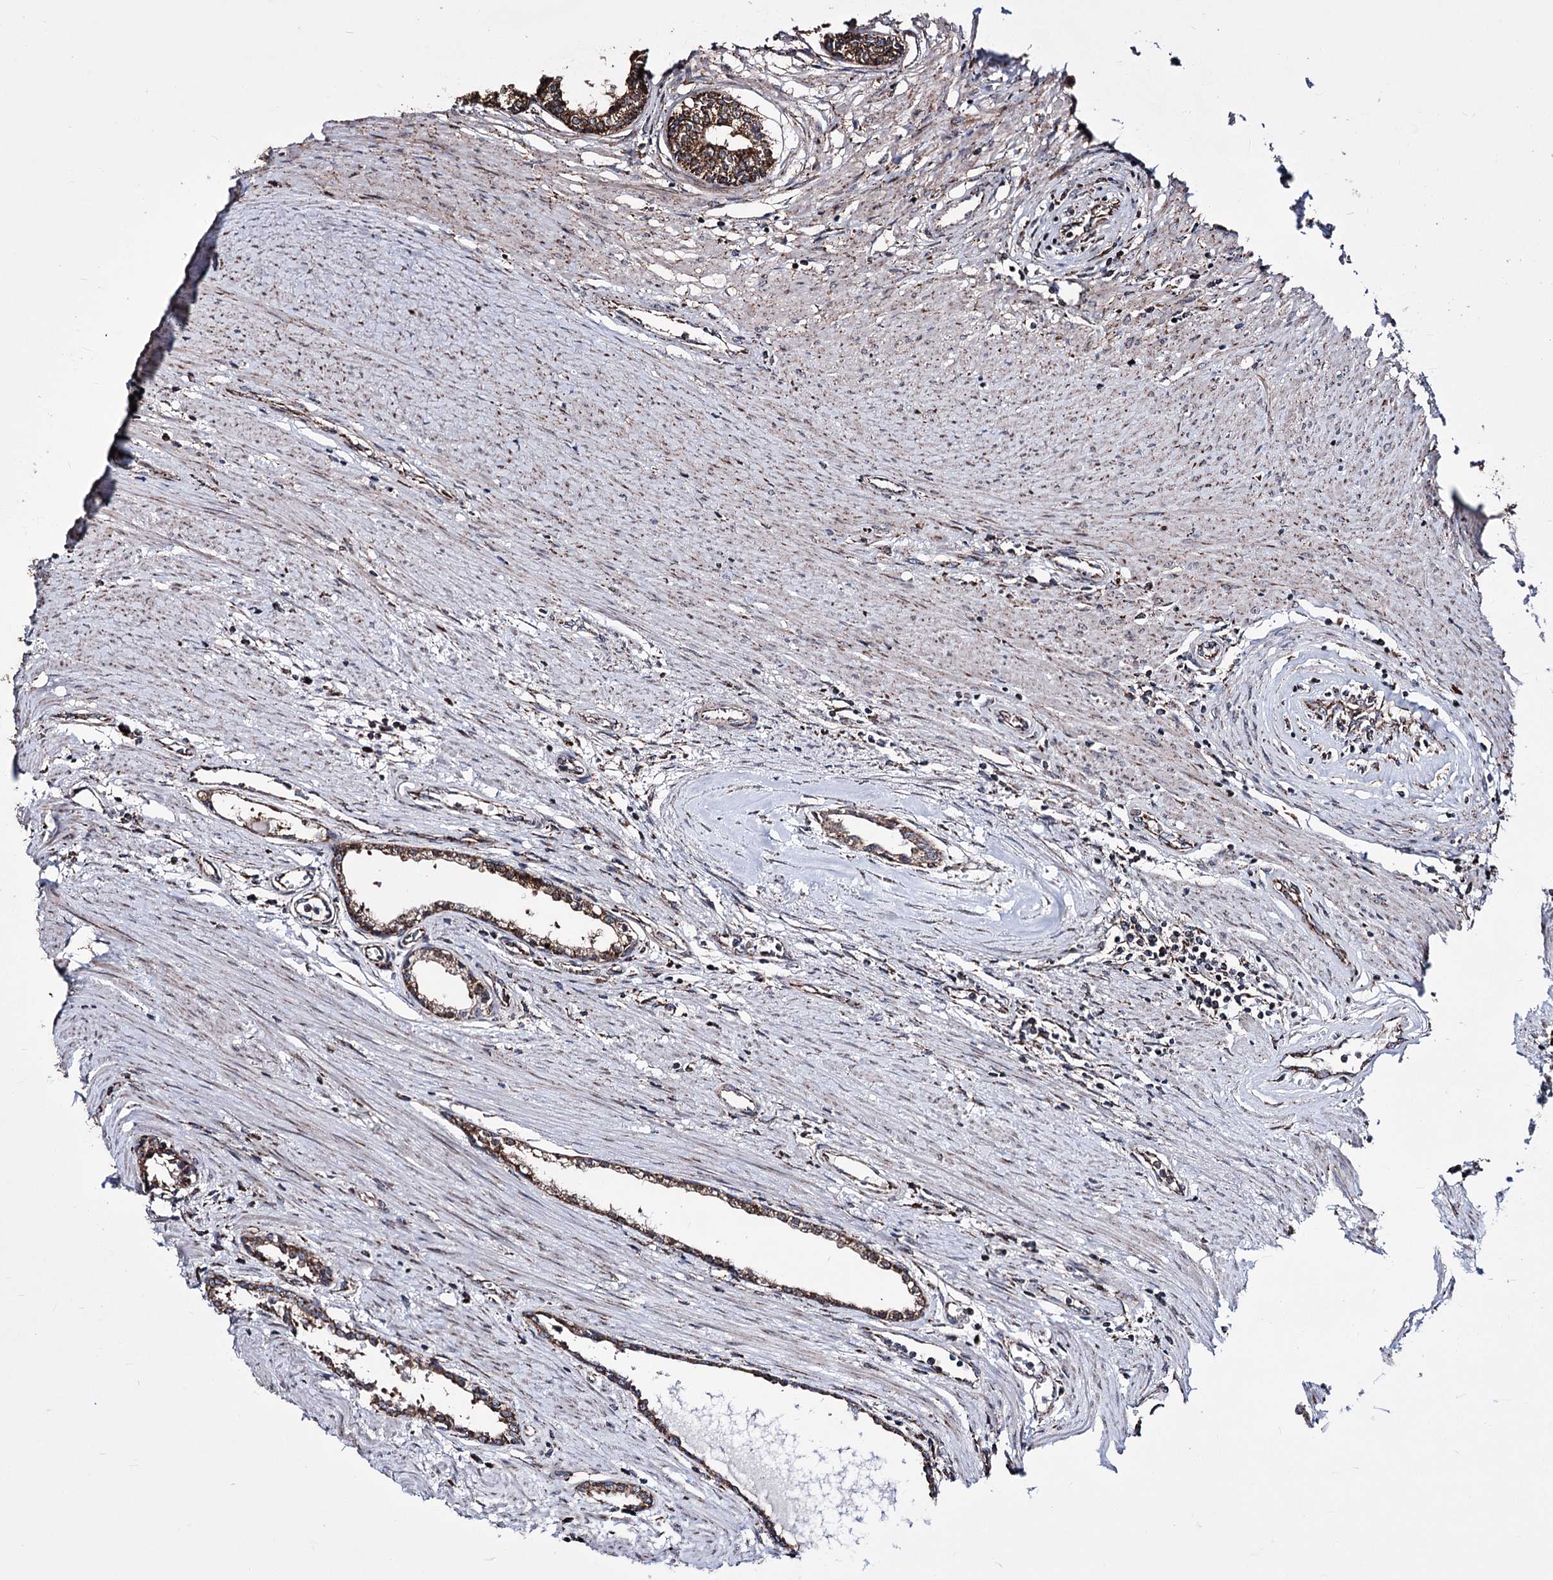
{"staining": {"intensity": "strong", "quantity": ">75%", "location": "cytoplasmic/membranous"}, "tissue": "prostate cancer", "cell_type": "Tumor cells", "image_type": "cancer", "snomed": [{"axis": "morphology", "description": "Adenocarcinoma, High grade"}, {"axis": "topography", "description": "Prostate"}], "caption": "Protein positivity by IHC shows strong cytoplasmic/membranous positivity in approximately >75% of tumor cells in adenocarcinoma (high-grade) (prostate).", "gene": "CREB3L4", "patient": {"sex": "male", "age": 68}}